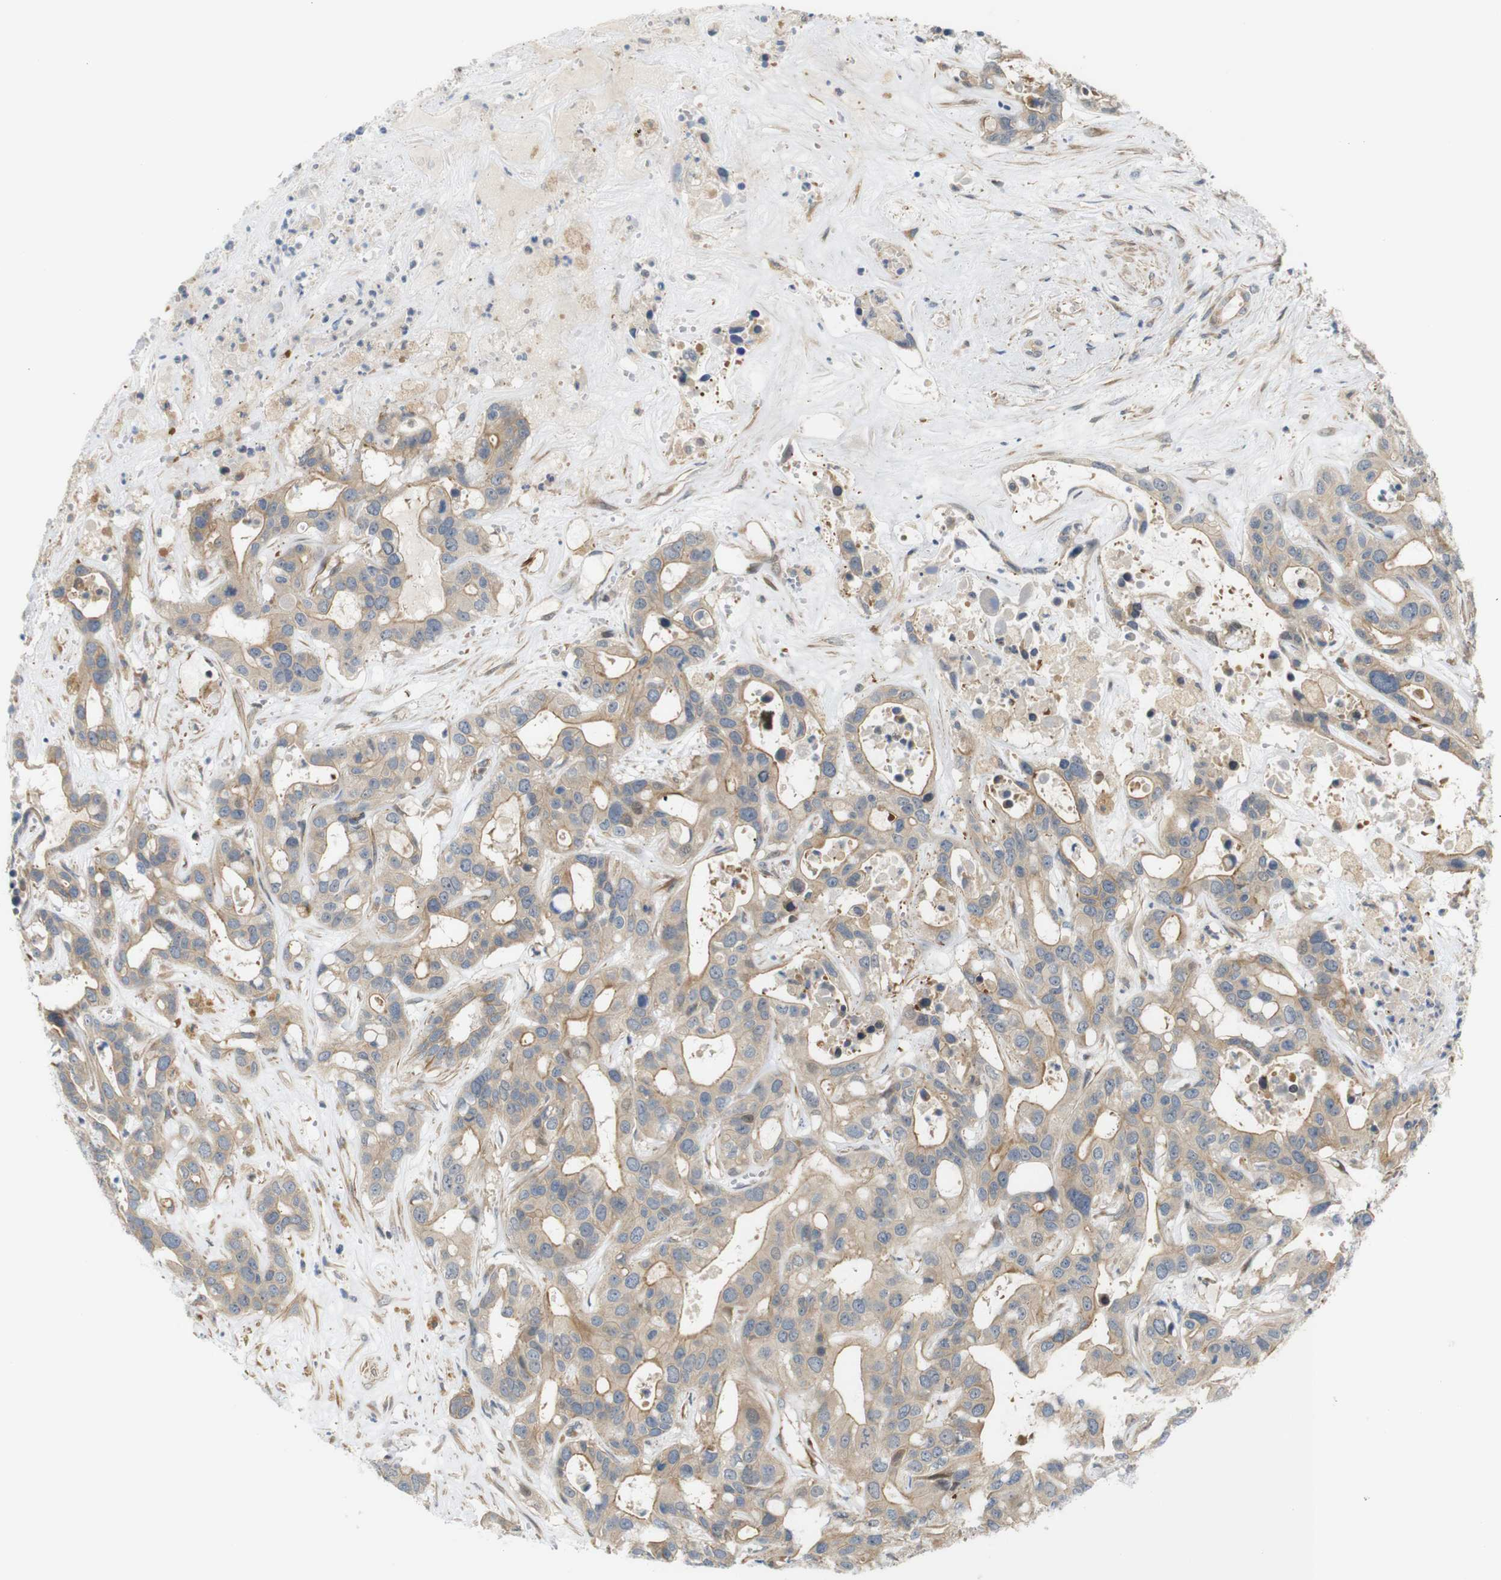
{"staining": {"intensity": "weak", "quantity": ">75%", "location": "cytoplasmic/membranous"}, "tissue": "liver cancer", "cell_type": "Tumor cells", "image_type": "cancer", "snomed": [{"axis": "morphology", "description": "Cholangiocarcinoma"}, {"axis": "topography", "description": "Liver"}], "caption": "This is a photomicrograph of immunohistochemistry staining of cholangiocarcinoma (liver), which shows weak positivity in the cytoplasmic/membranous of tumor cells.", "gene": "RPTOR", "patient": {"sex": "female", "age": 65}}